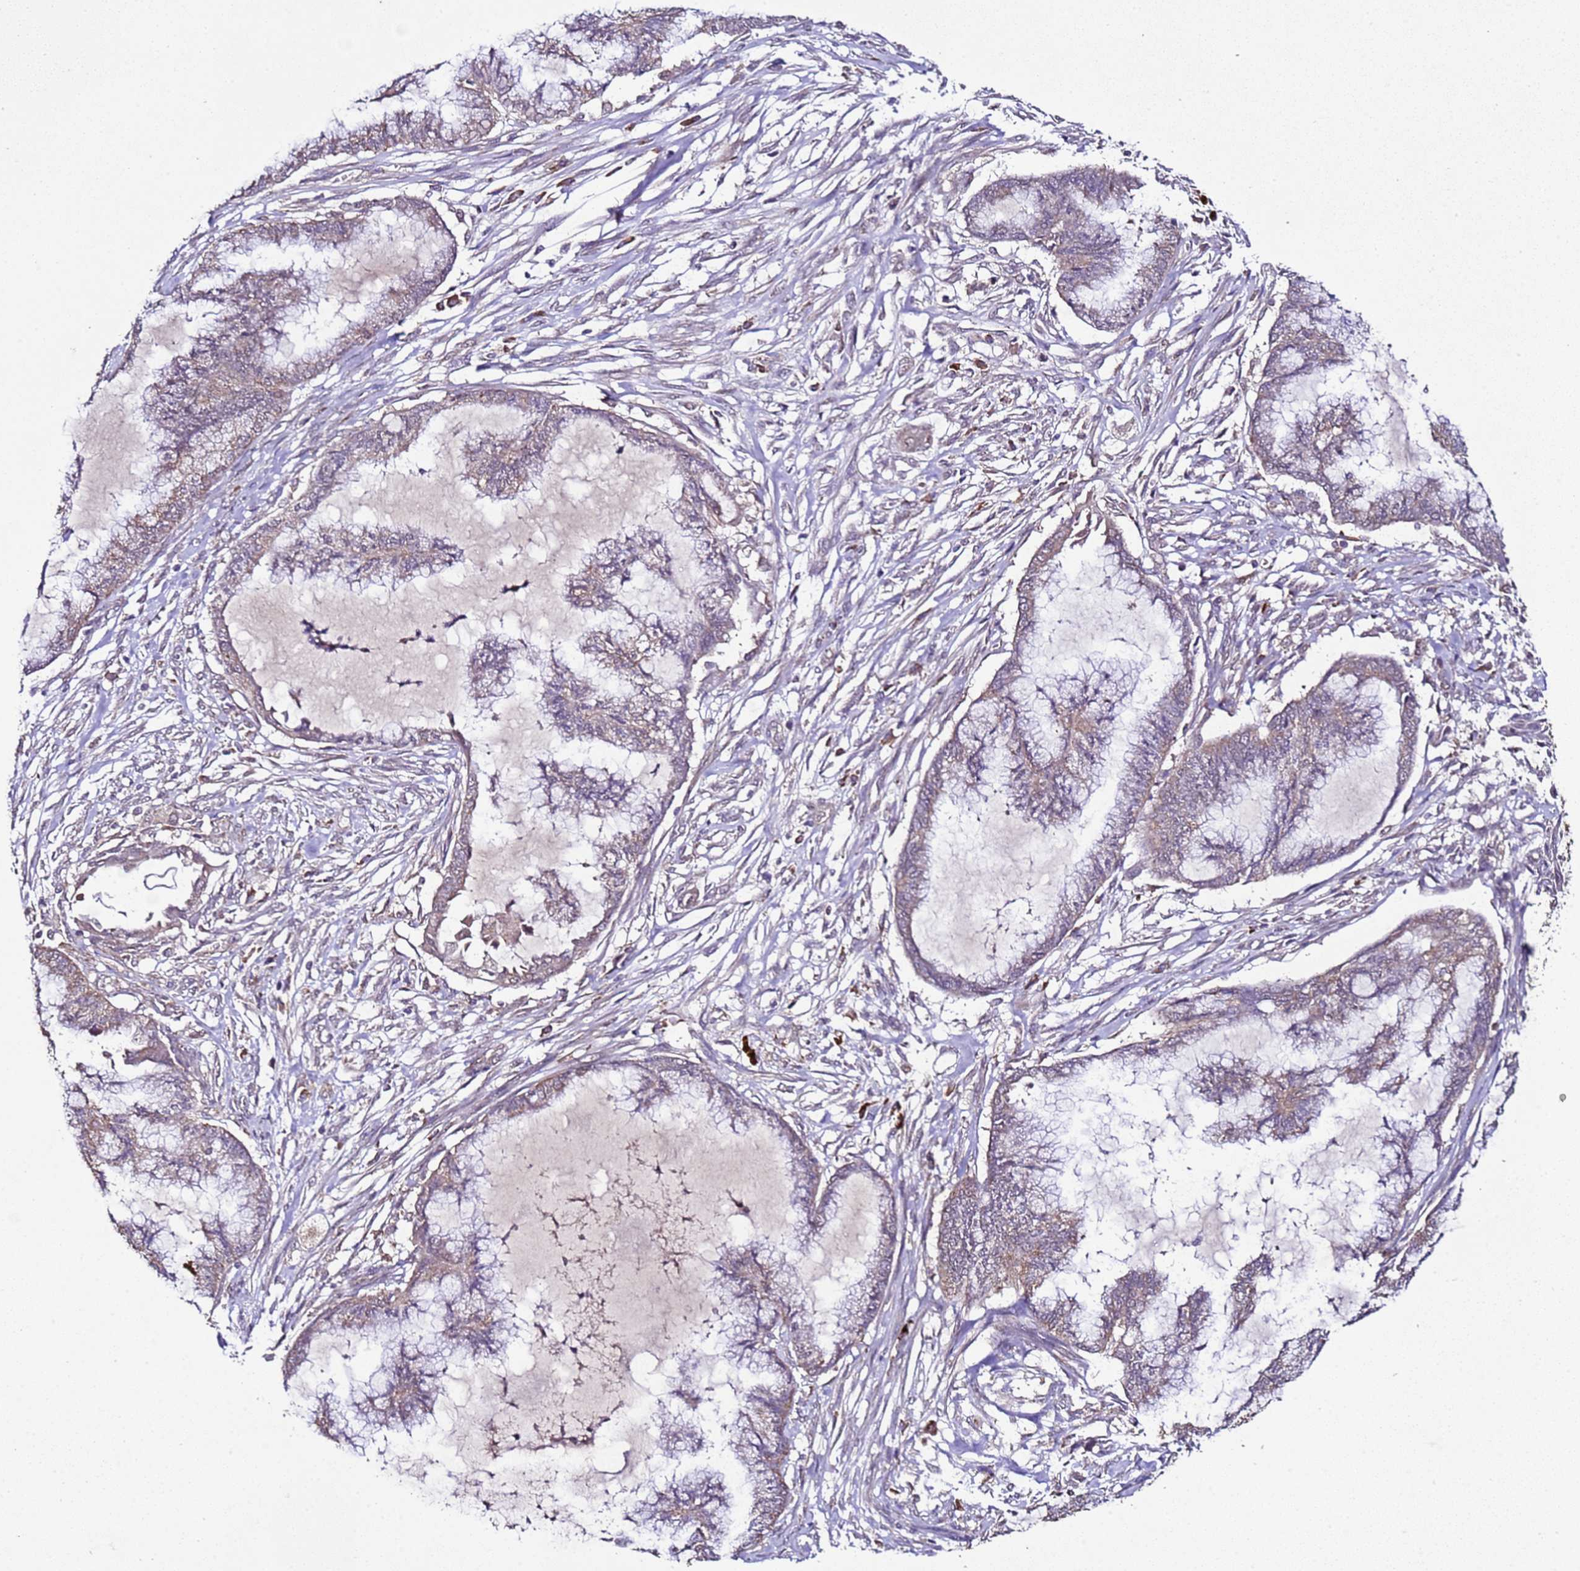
{"staining": {"intensity": "weak", "quantity": ">75%", "location": "cytoplasmic/membranous"}, "tissue": "endometrial cancer", "cell_type": "Tumor cells", "image_type": "cancer", "snomed": [{"axis": "morphology", "description": "Adenocarcinoma, NOS"}, {"axis": "topography", "description": "Endometrium"}], "caption": "Immunohistochemical staining of human endometrial adenocarcinoma demonstrates low levels of weak cytoplasmic/membranous protein staining in approximately >75% of tumor cells. (DAB (3,3'-diaminobenzidine) IHC with brightfield microscopy, high magnification).", "gene": "HSPBAP1", "patient": {"sex": "female", "age": 86}}